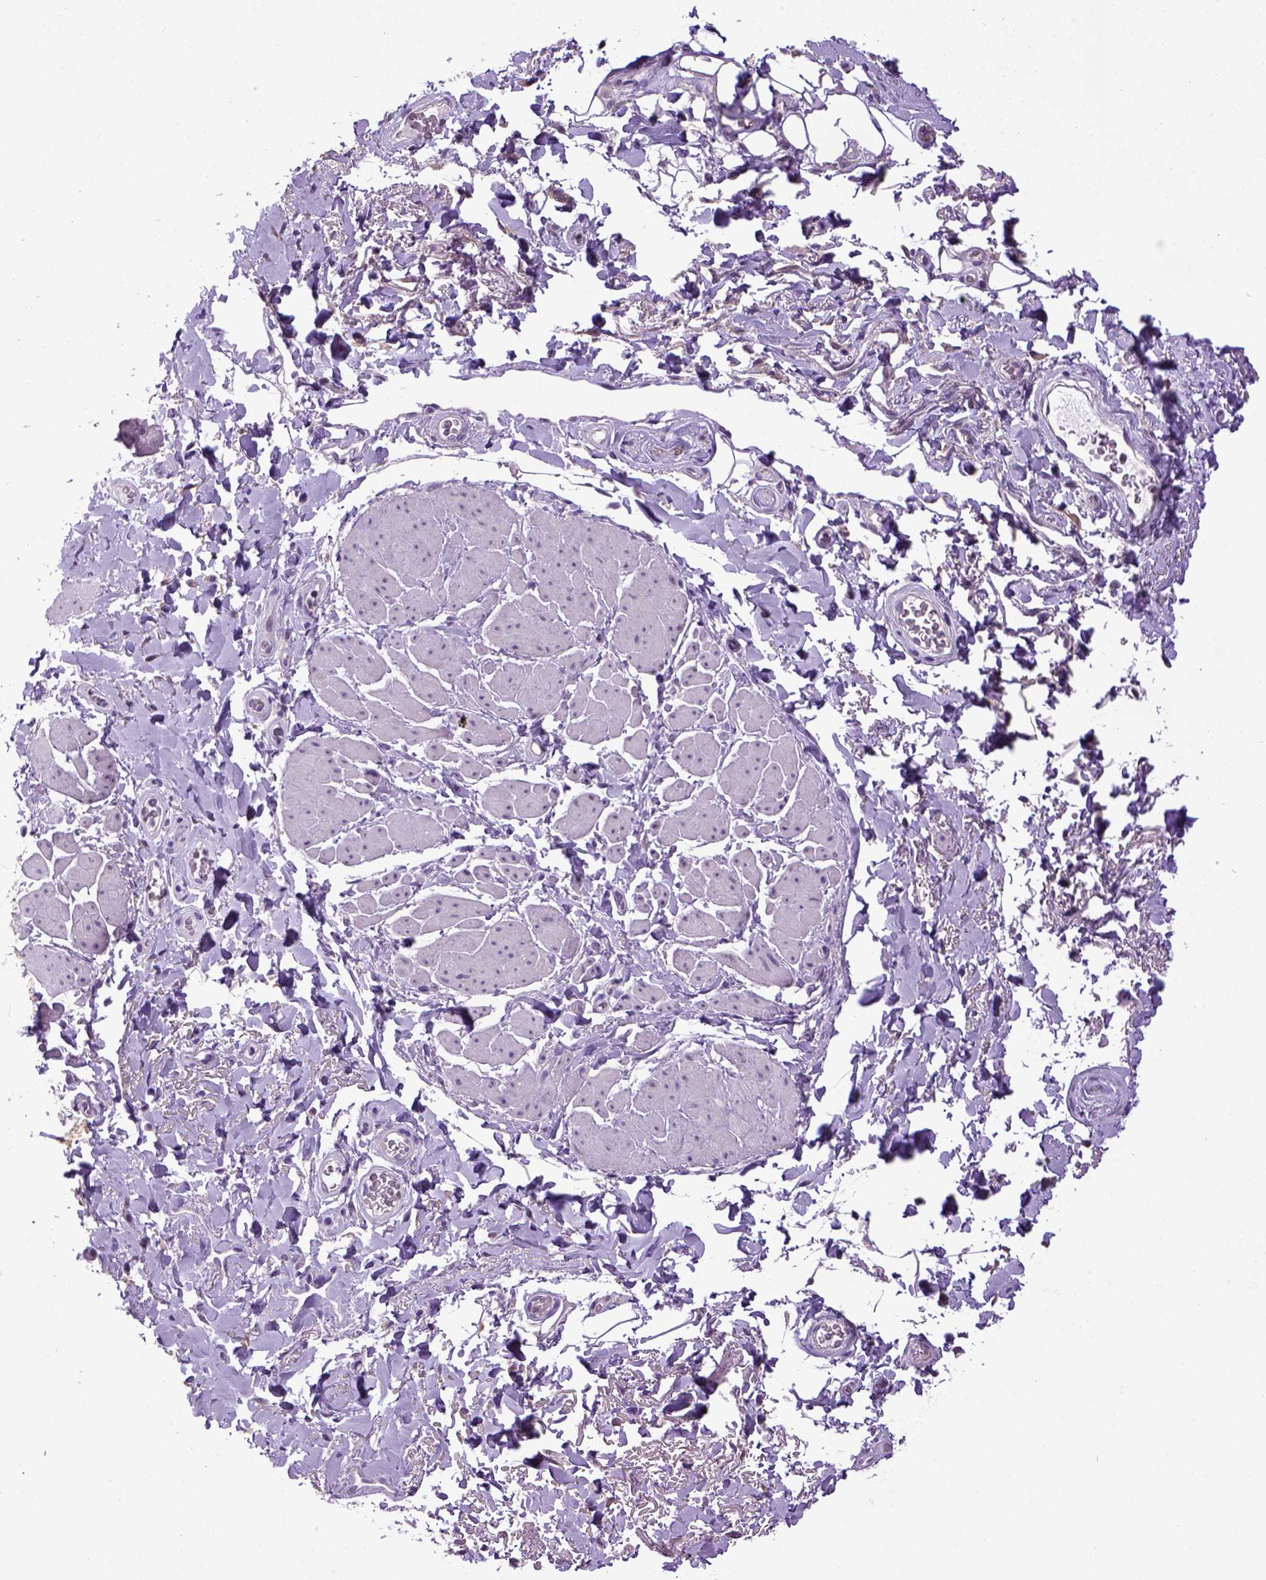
{"staining": {"intensity": "negative", "quantity": "none", "location": "none"}, "tissue": "adipose tissue", "cell_type": "Adipocytes", "image_type": "normal", "snomed": [{"axis": "morphology", "description": "Normal tissue, NOS"}, {"axis": "topography", "description": "Anal"}, {"axis": "topography", "description": "Peripheral nerve tissue"}], "caption": "This is a histopathology image of IHC staining of benign adipose tissue, which shows no positivity in adipocytes.", "gene": "CDH1", "patient": {"sex": "male", "age": 53}}